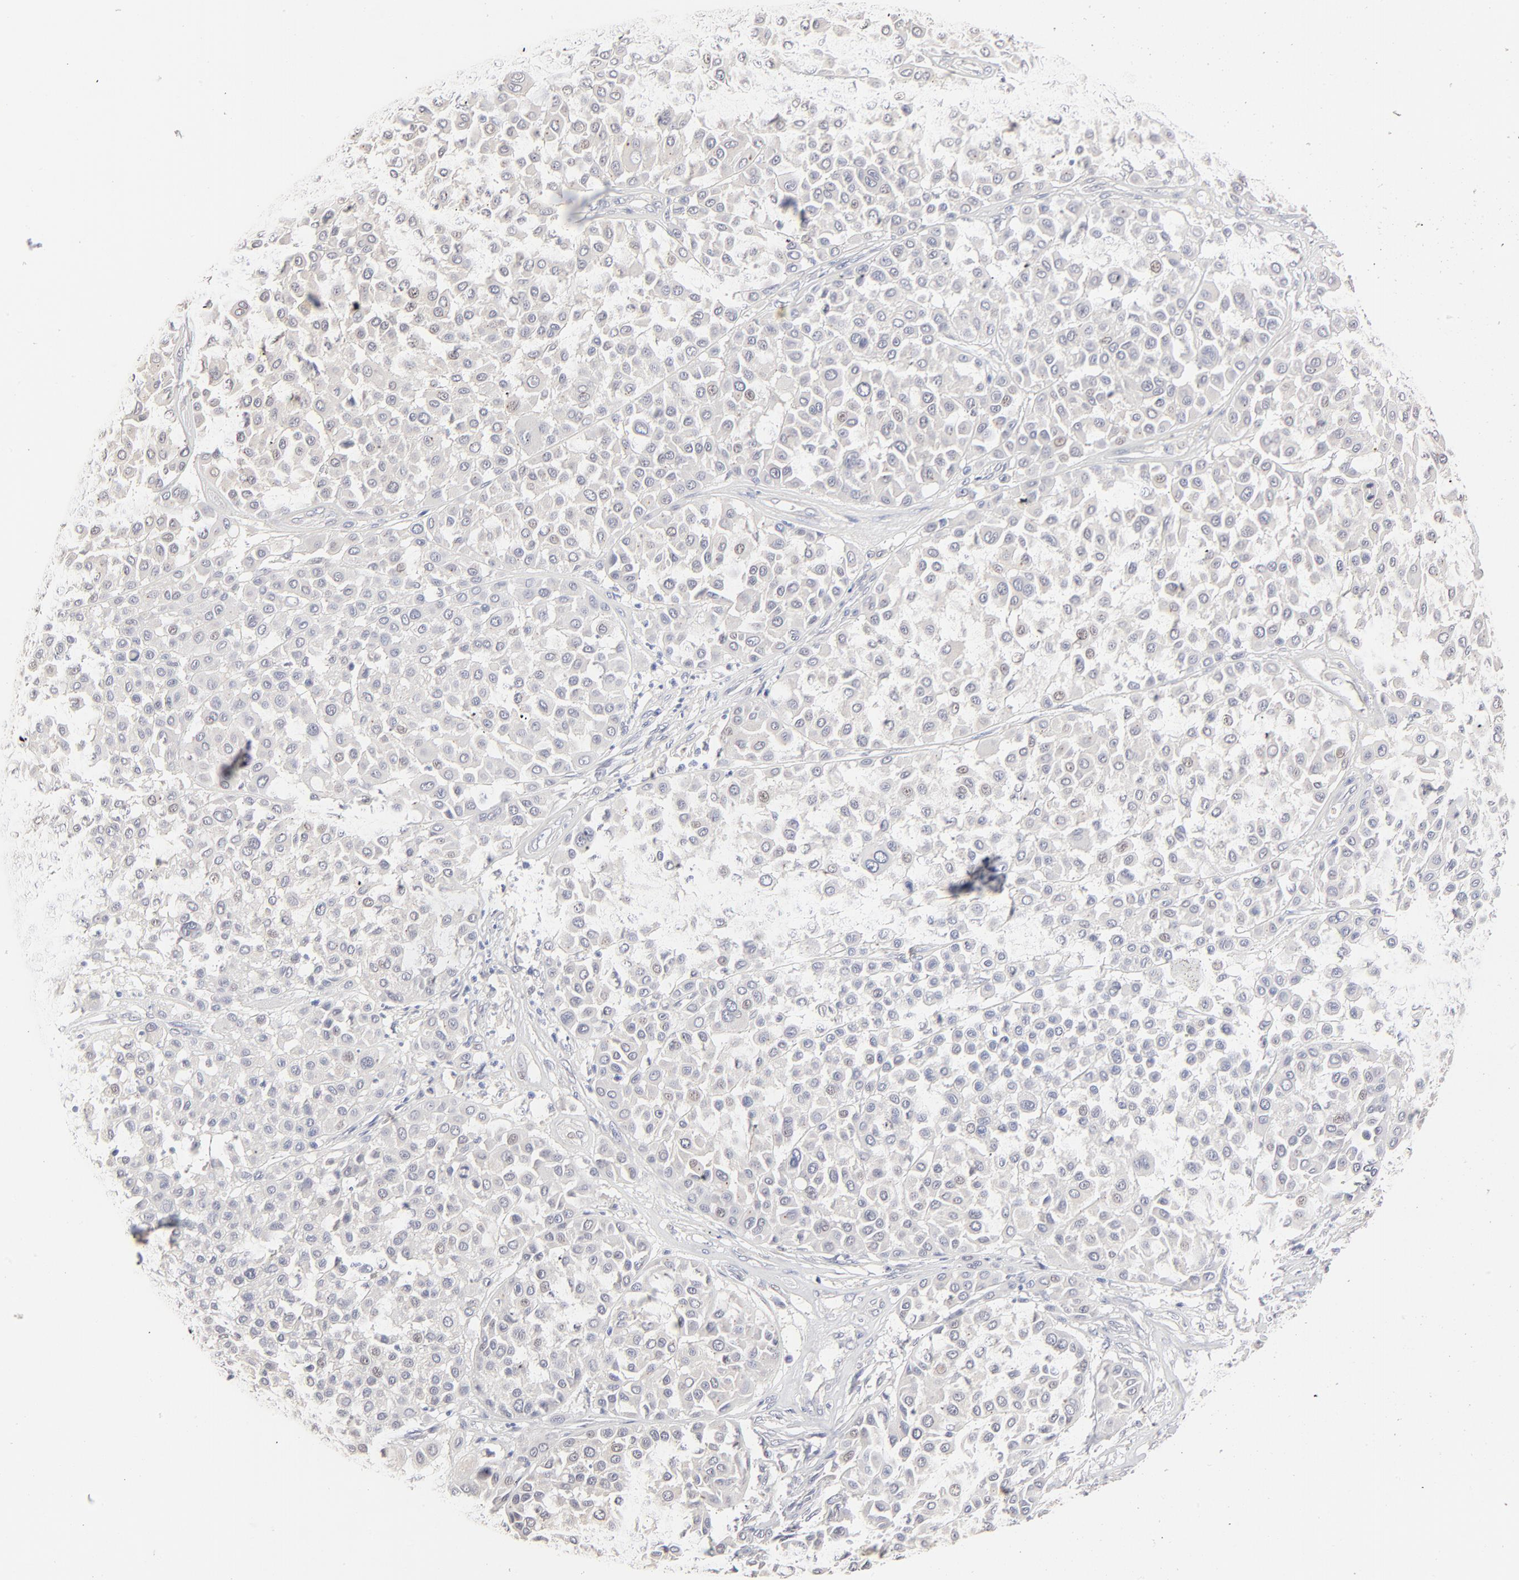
{"staining": {"intensity": "negative", "quantity": "none", "location": "none"}, "tissue": "melanoma", "cell_type": "Tumor cells", "image_type": "cancer", "snomed": [{"axis": "morphology", "description": "Malignant melanoma, Metastatic site"}, {"axis": "topography", "description": "Soft tissue"}], "caption": "Tumor cells show no significant protein expression in melanoma. (DAB (3,3'-diaminobenzidine) immunohistochemistry (IHC) with hematoxylin counter stain).", "gene": "DNAL4", "patient": {"sex": "male", "age": 41}}